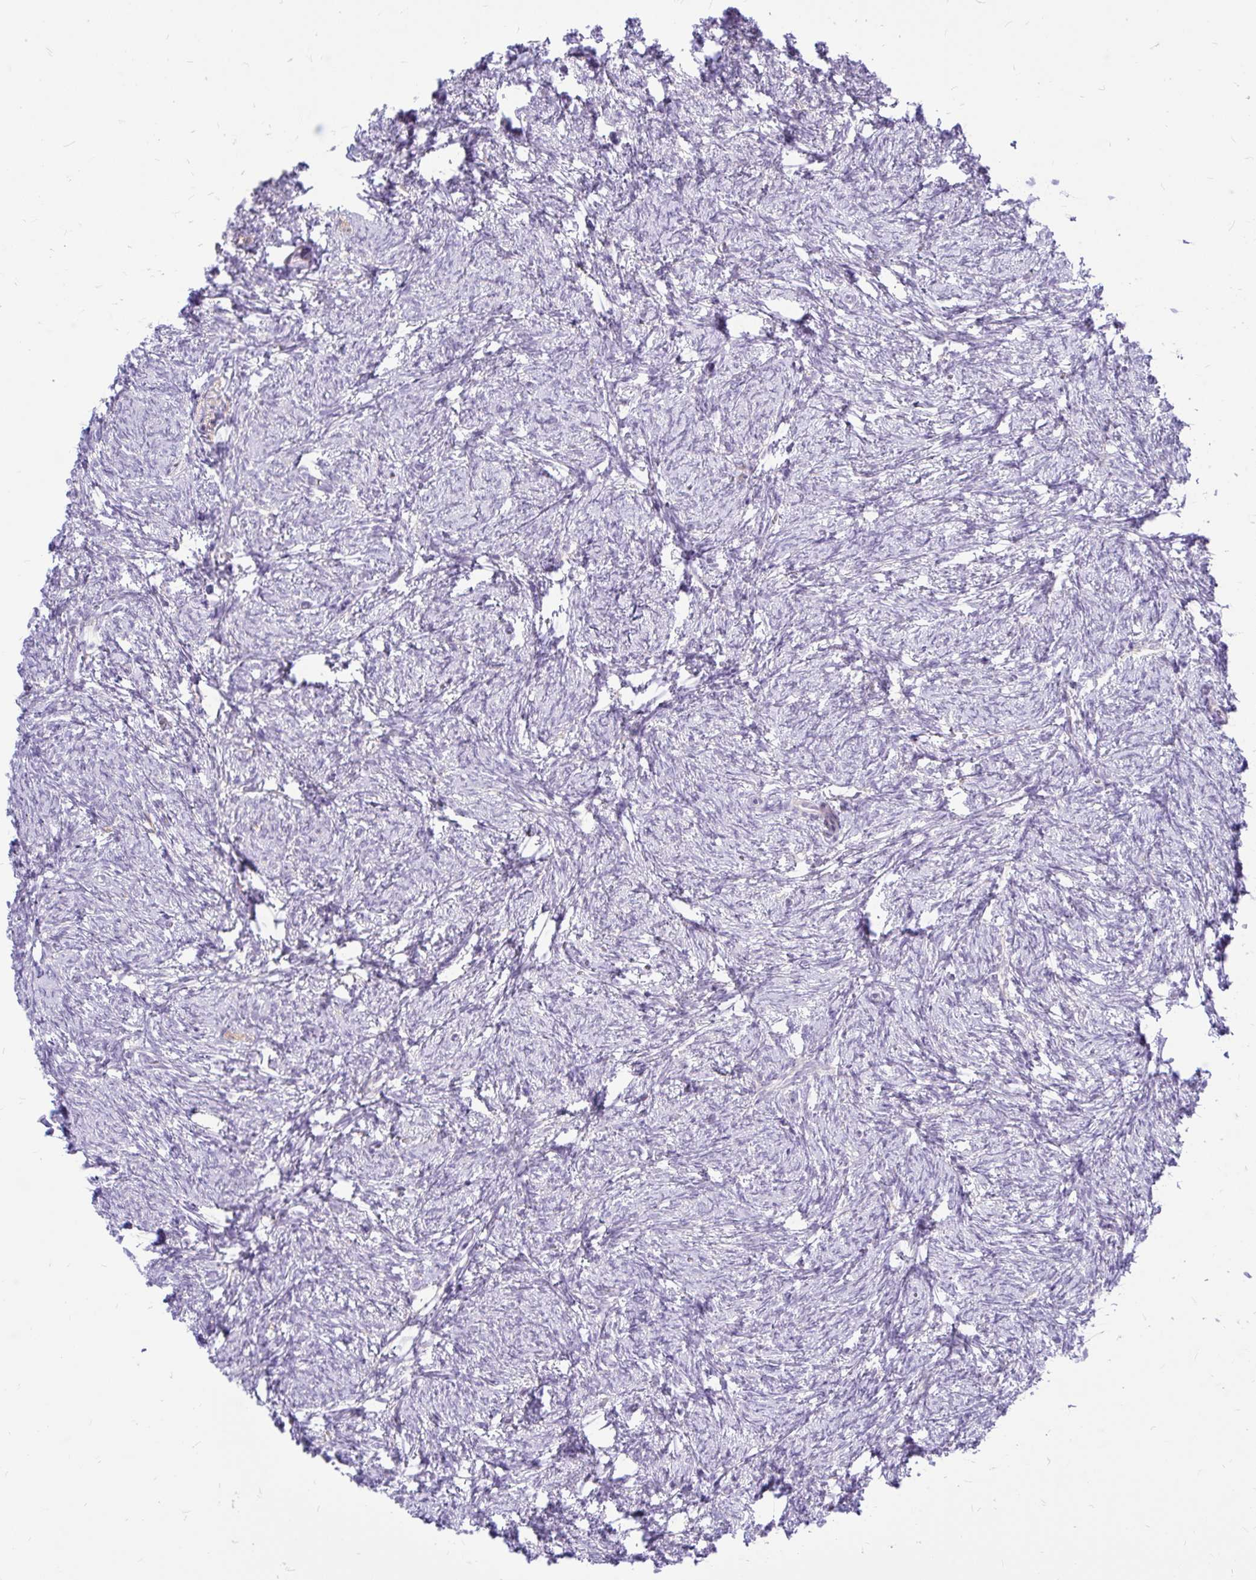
{"staining": {"intensity": "negative", "quantity": "none", "location": "none"}, "tissue": "ovary", "cell_type": "Ovarian stroma cells", "image_type": "normal", "snomed": [{"axis": "morphology", "description": "Normal tissue, NOS"}, {"axis": "topography", "description": "Ovary"}], "caption": "A photomicrograph of human ovary is negative for staining in ovarian stroma cells.", "gene": "MAP1LC3A", "patient": {"sex": "female", "age": 41}}